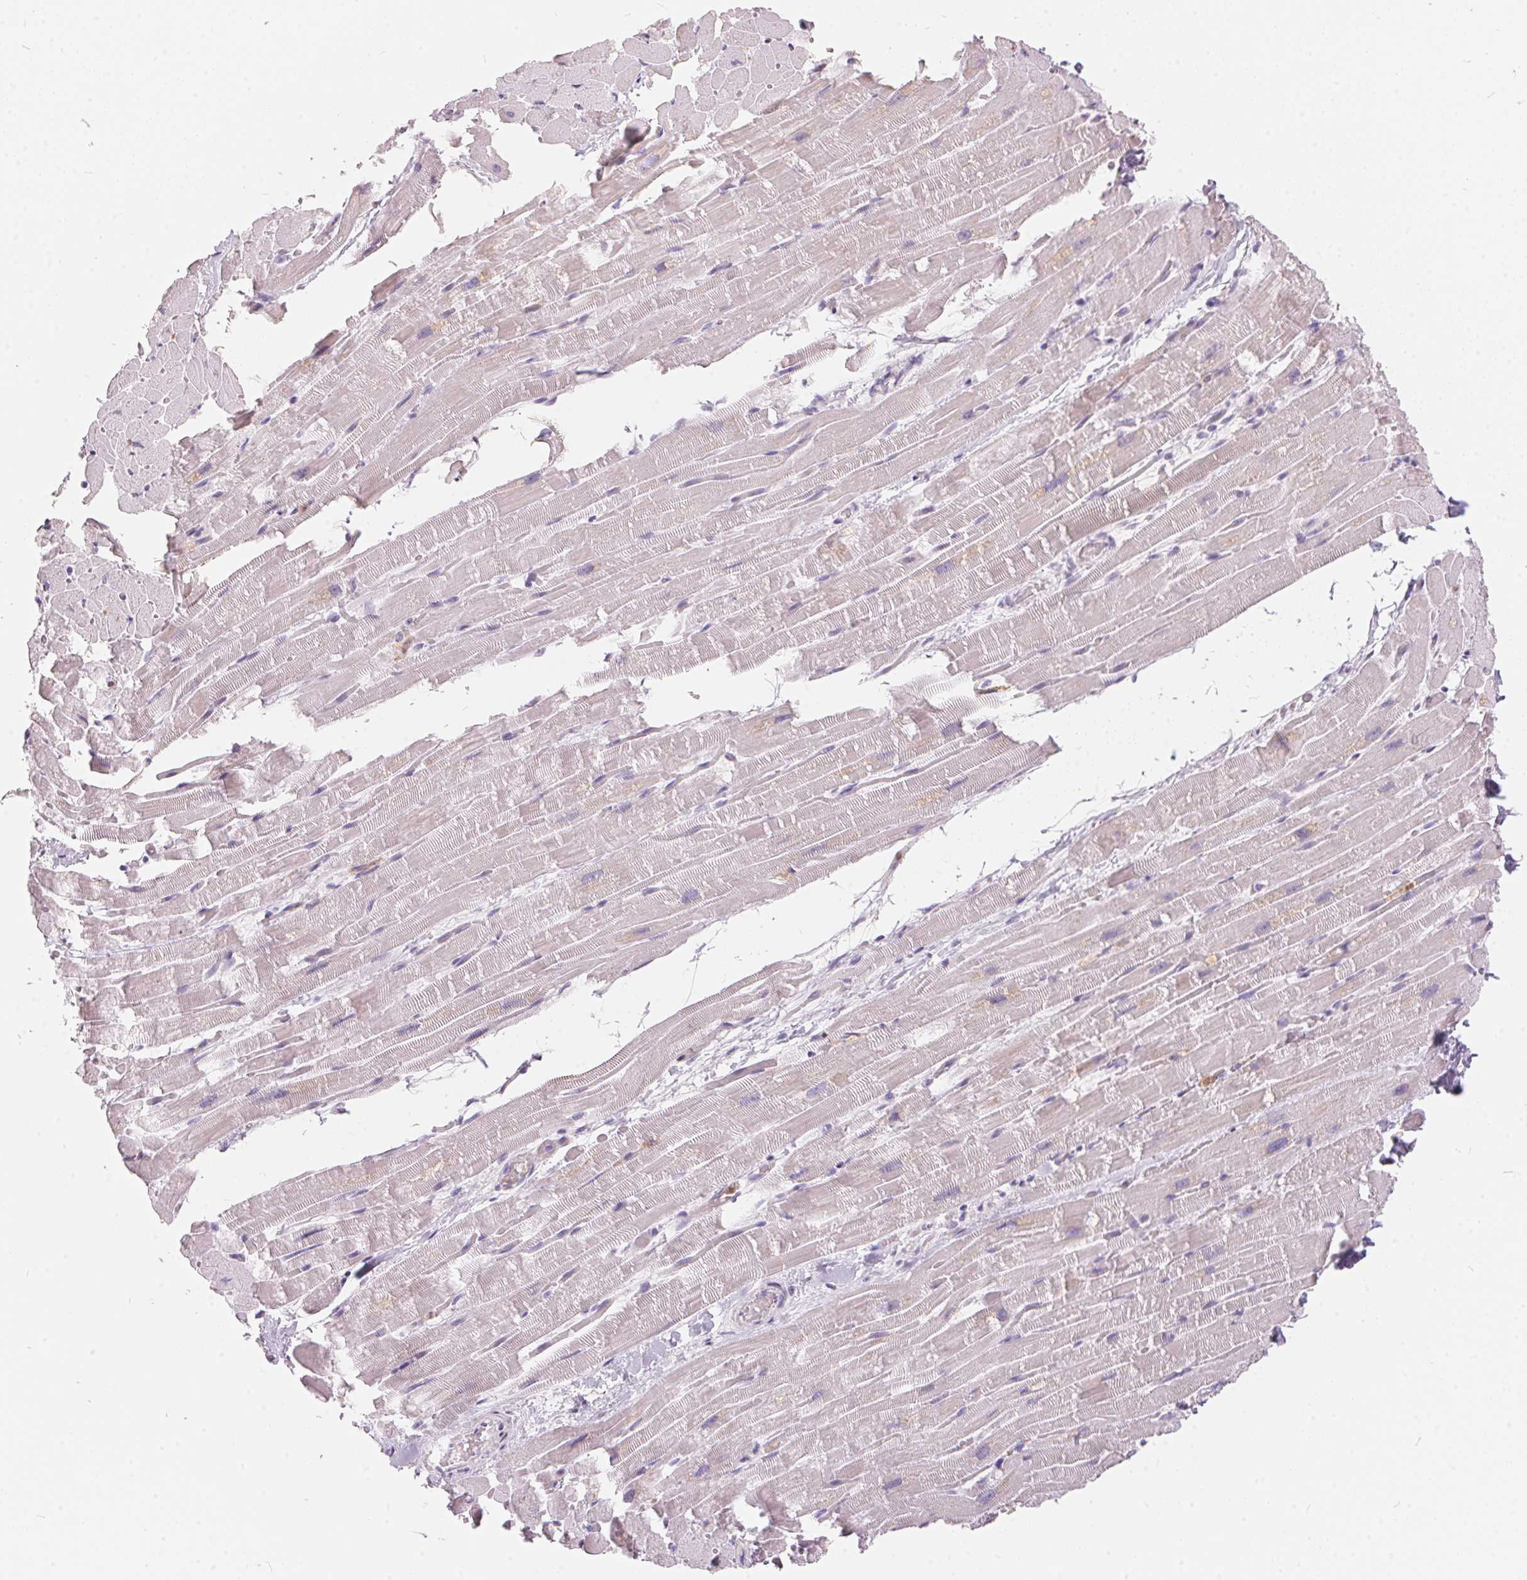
{"staining": {"intensity": "negative", "quantity": "none", "location": "none"}, "tissue": "heart muscle", "cell_type": "Cardiomyocytes", "image_type": "normal", "snomed": [{"axis": "morphology", "description": "Normal tissue, NOS"}, {"axis": "topography", "description": "Heart"}], "caption": "Cardiomyocytes show no significant expression in benign heart muscle.", "gene": "SERPINB1", "patient": {"sex": "male", "age": 37}}